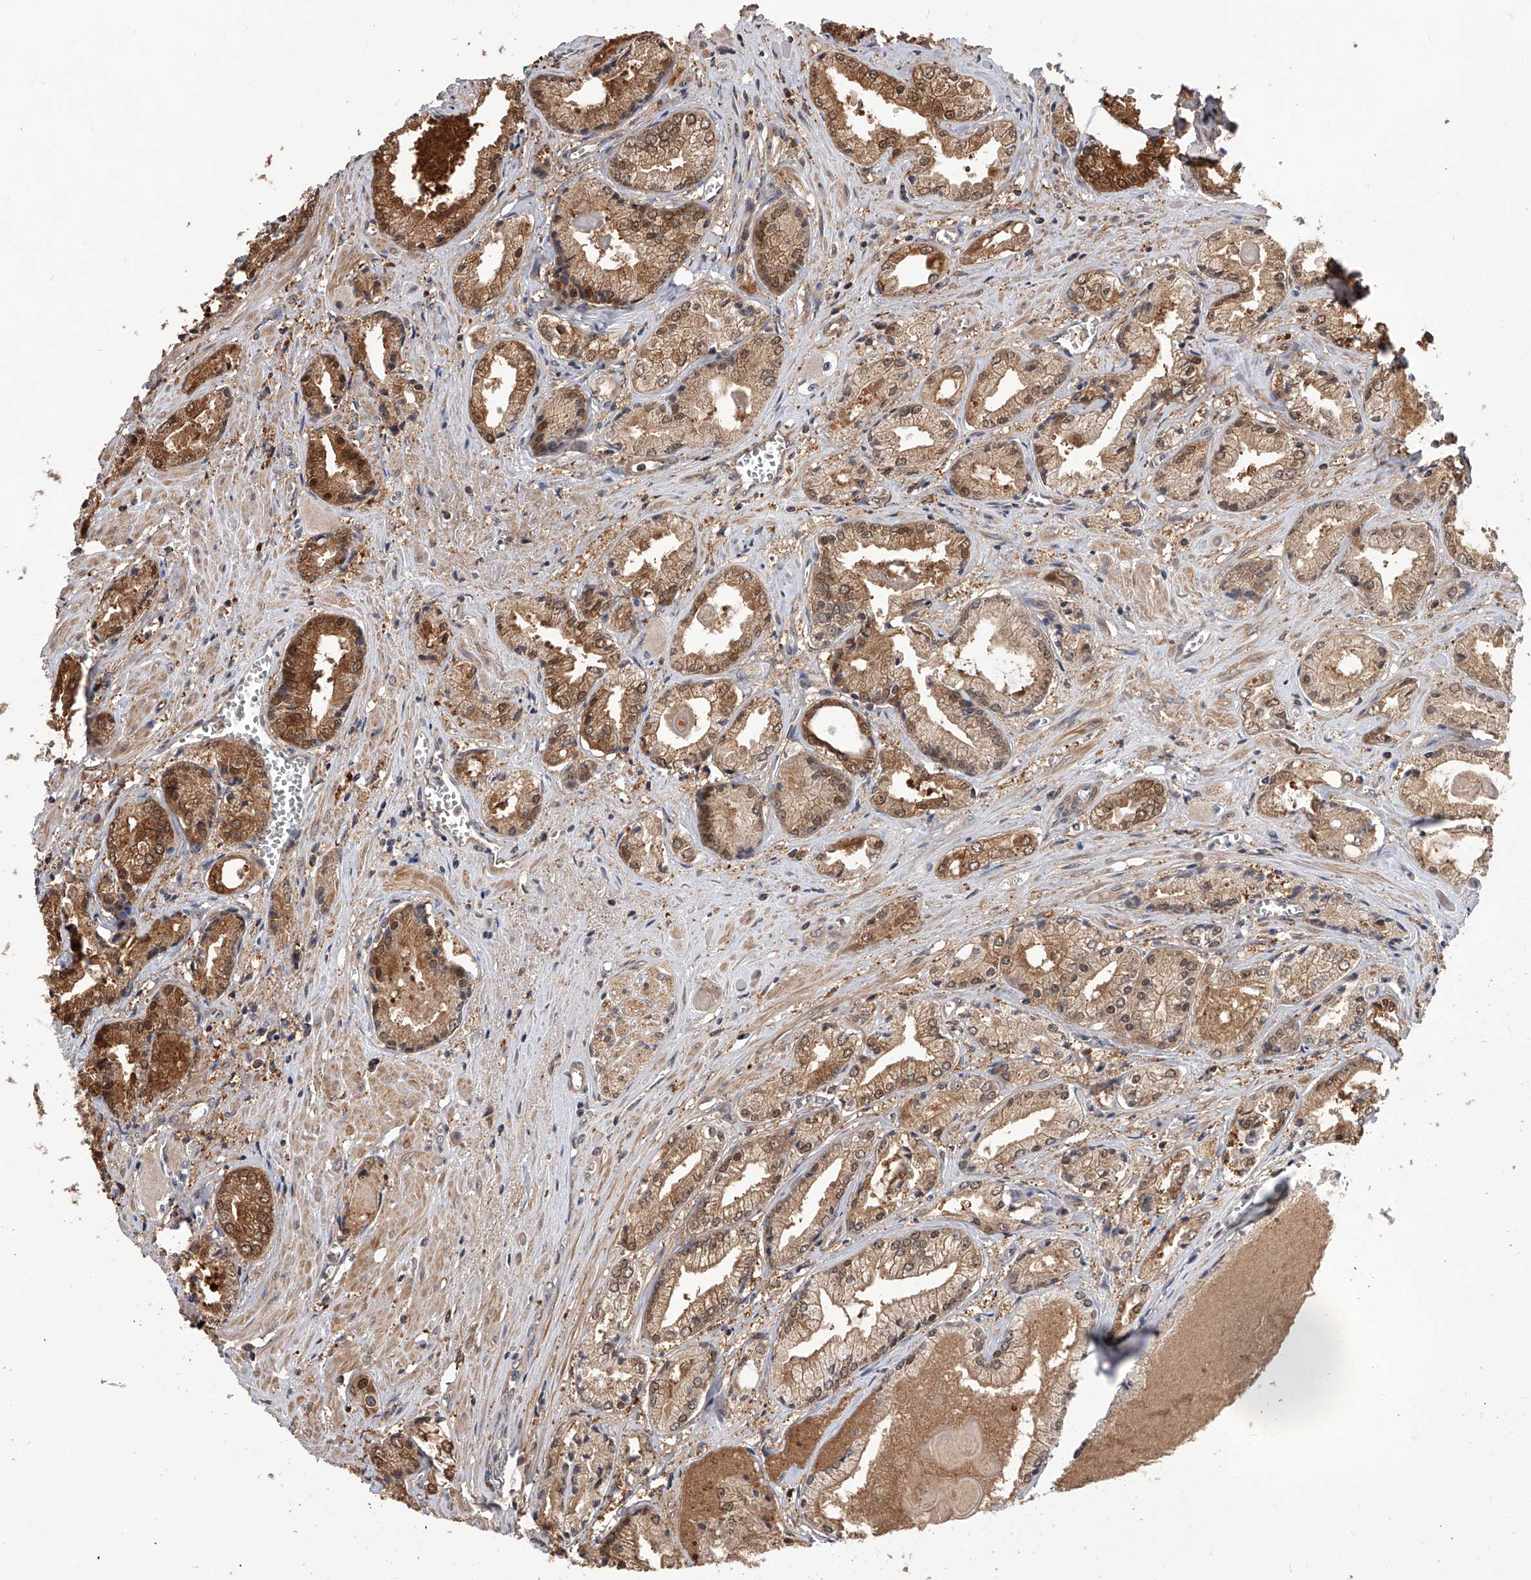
{"staining": {"intensity": "moderate", "quantity": ">75%", "location": "cytoplasmic/membranous,nuclear"}, "tissue": "prostate cancer", "cell_type": "Tumor cells", "image_type": "cancer", "snomed": [{"axis": "morphology", "description": "Adenocarcinoma, Low grade"}, {"axis": "topography", "description": "Prostate"}], "caption": "Protein staining of low-grade adenocarcinoma (prostate) tissue demonstrates moderate cytoplasmic/membranous and nuclear staining in approximately >75% of tumor cells. (IHC, brightfield microscopy, high magnification).", "gene": "GMDS", "patient": {"sex": "male", "age": 60}}